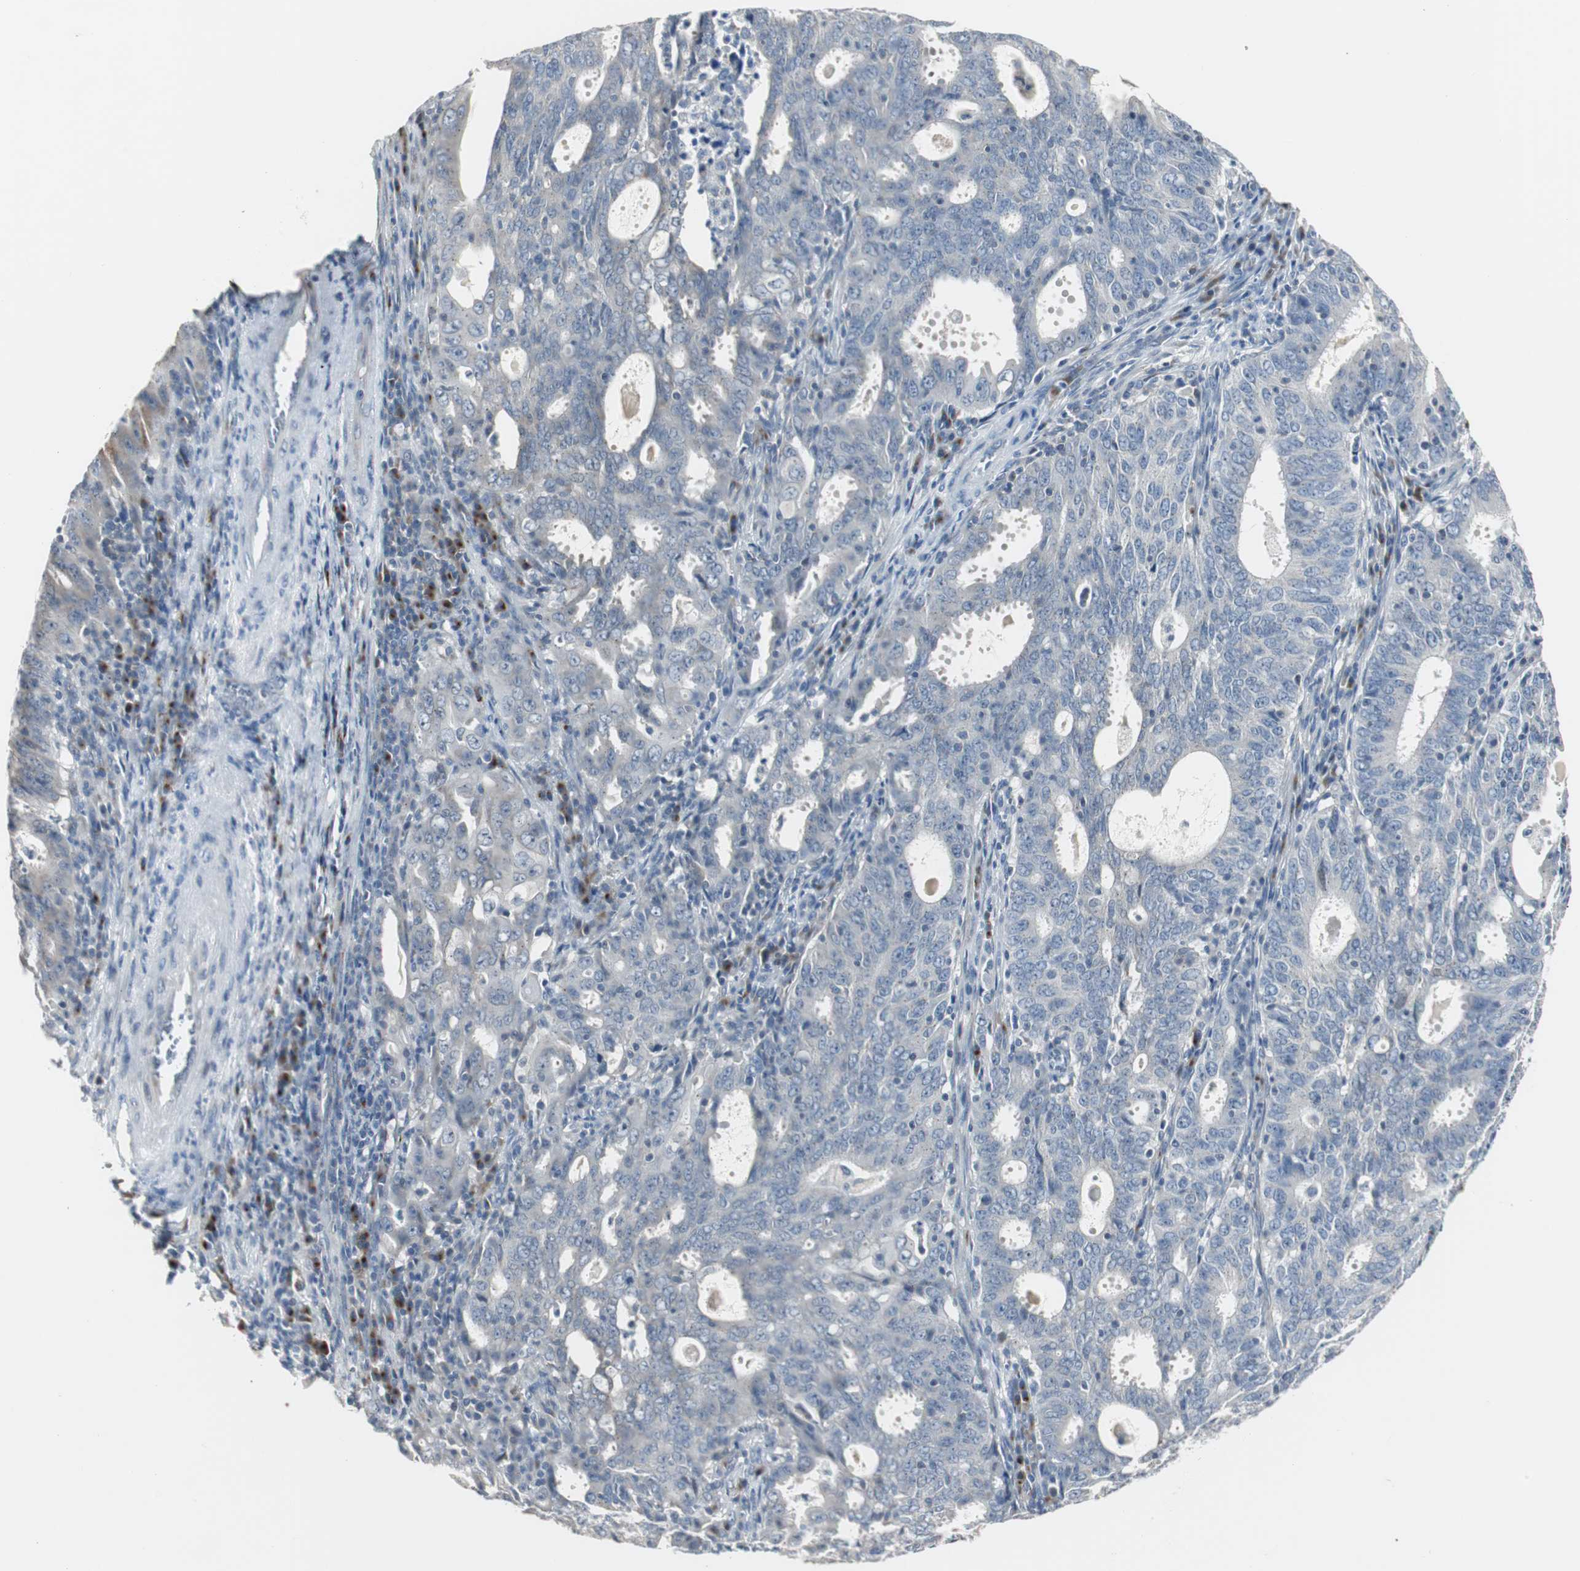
{"staining": {"intensity": "weak", "quantity": "<25%", "location": "cytoplasmic/membranous"}, "tissue": "cervical cancer", "cell_type": "Tumor cells", "image_type": "cancer", "snomed": [{"axis": "morphology", "description": "Adenocarcinoma, NOS"}, {"axis": "topography", "description": "Cervix"}], "caption": "Photomicrograph shows no significant protein expression in tumor cells of cervical cancer (adenocarcinoma).", "gene": "SOX30", "patient": {"sex": "female", "age": 44}}